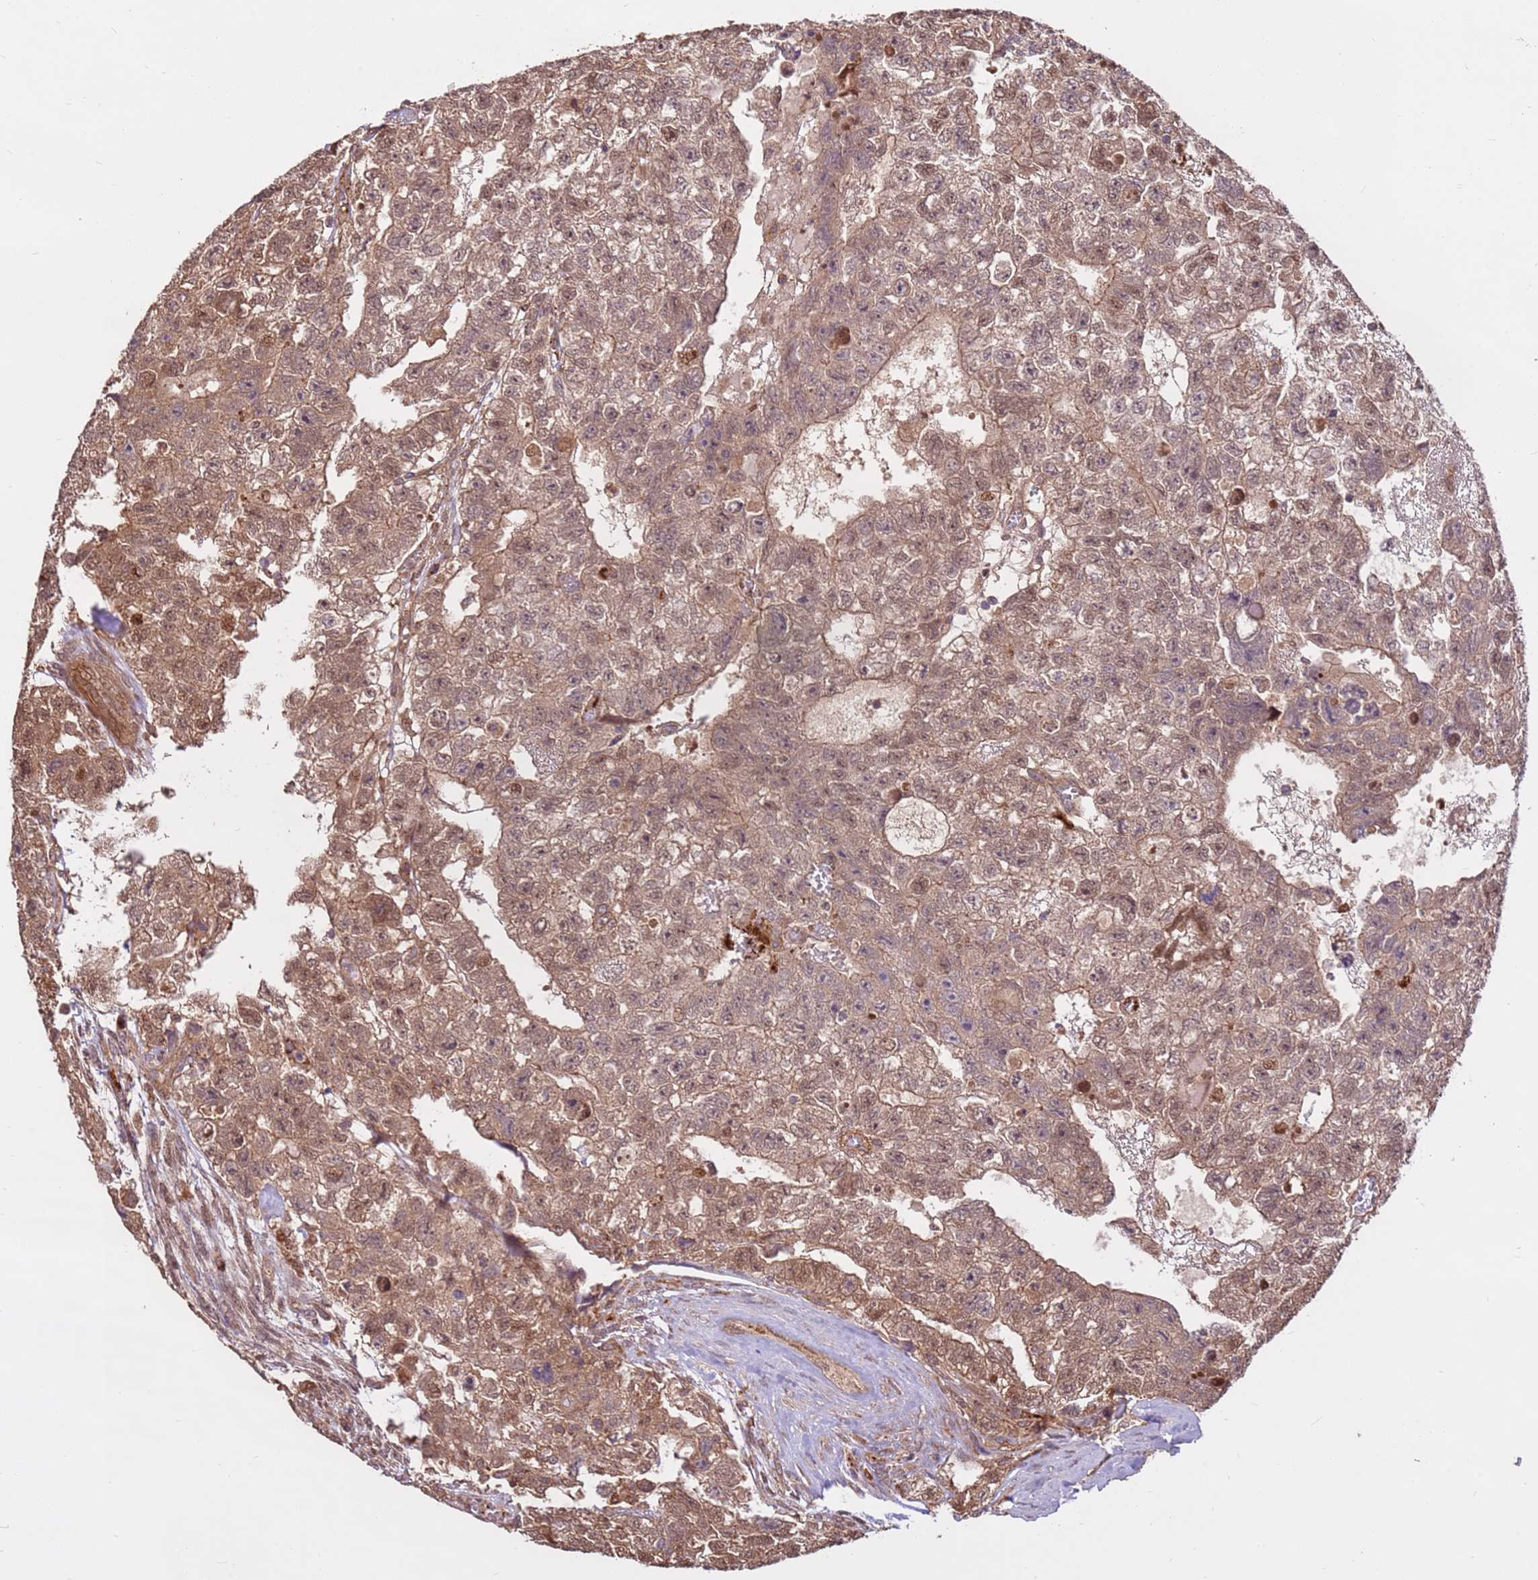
{"staining": {"intensity": "moderate", "quantity": ">75%", "location": "cytoplasmic/membranous,nuclear"}, "tissue": "testis cancer", "cell_type": "Tumor cells", "image_type": "cancer", "snomed": [{"axis": "morphology", "description": "Carcinoma, Embryonal, NOS"}, {"axis": "topography", "description": "Testis"}], "caption": "The photomicrograph exhibits a brown stain indicating the presence of a protein in the cytoplasmic/membranous and nuclear of tumor cells in testis embryonal carcinoma.", "gene": "CCDC112", "patient": {"sex": "male", "age": 26}}